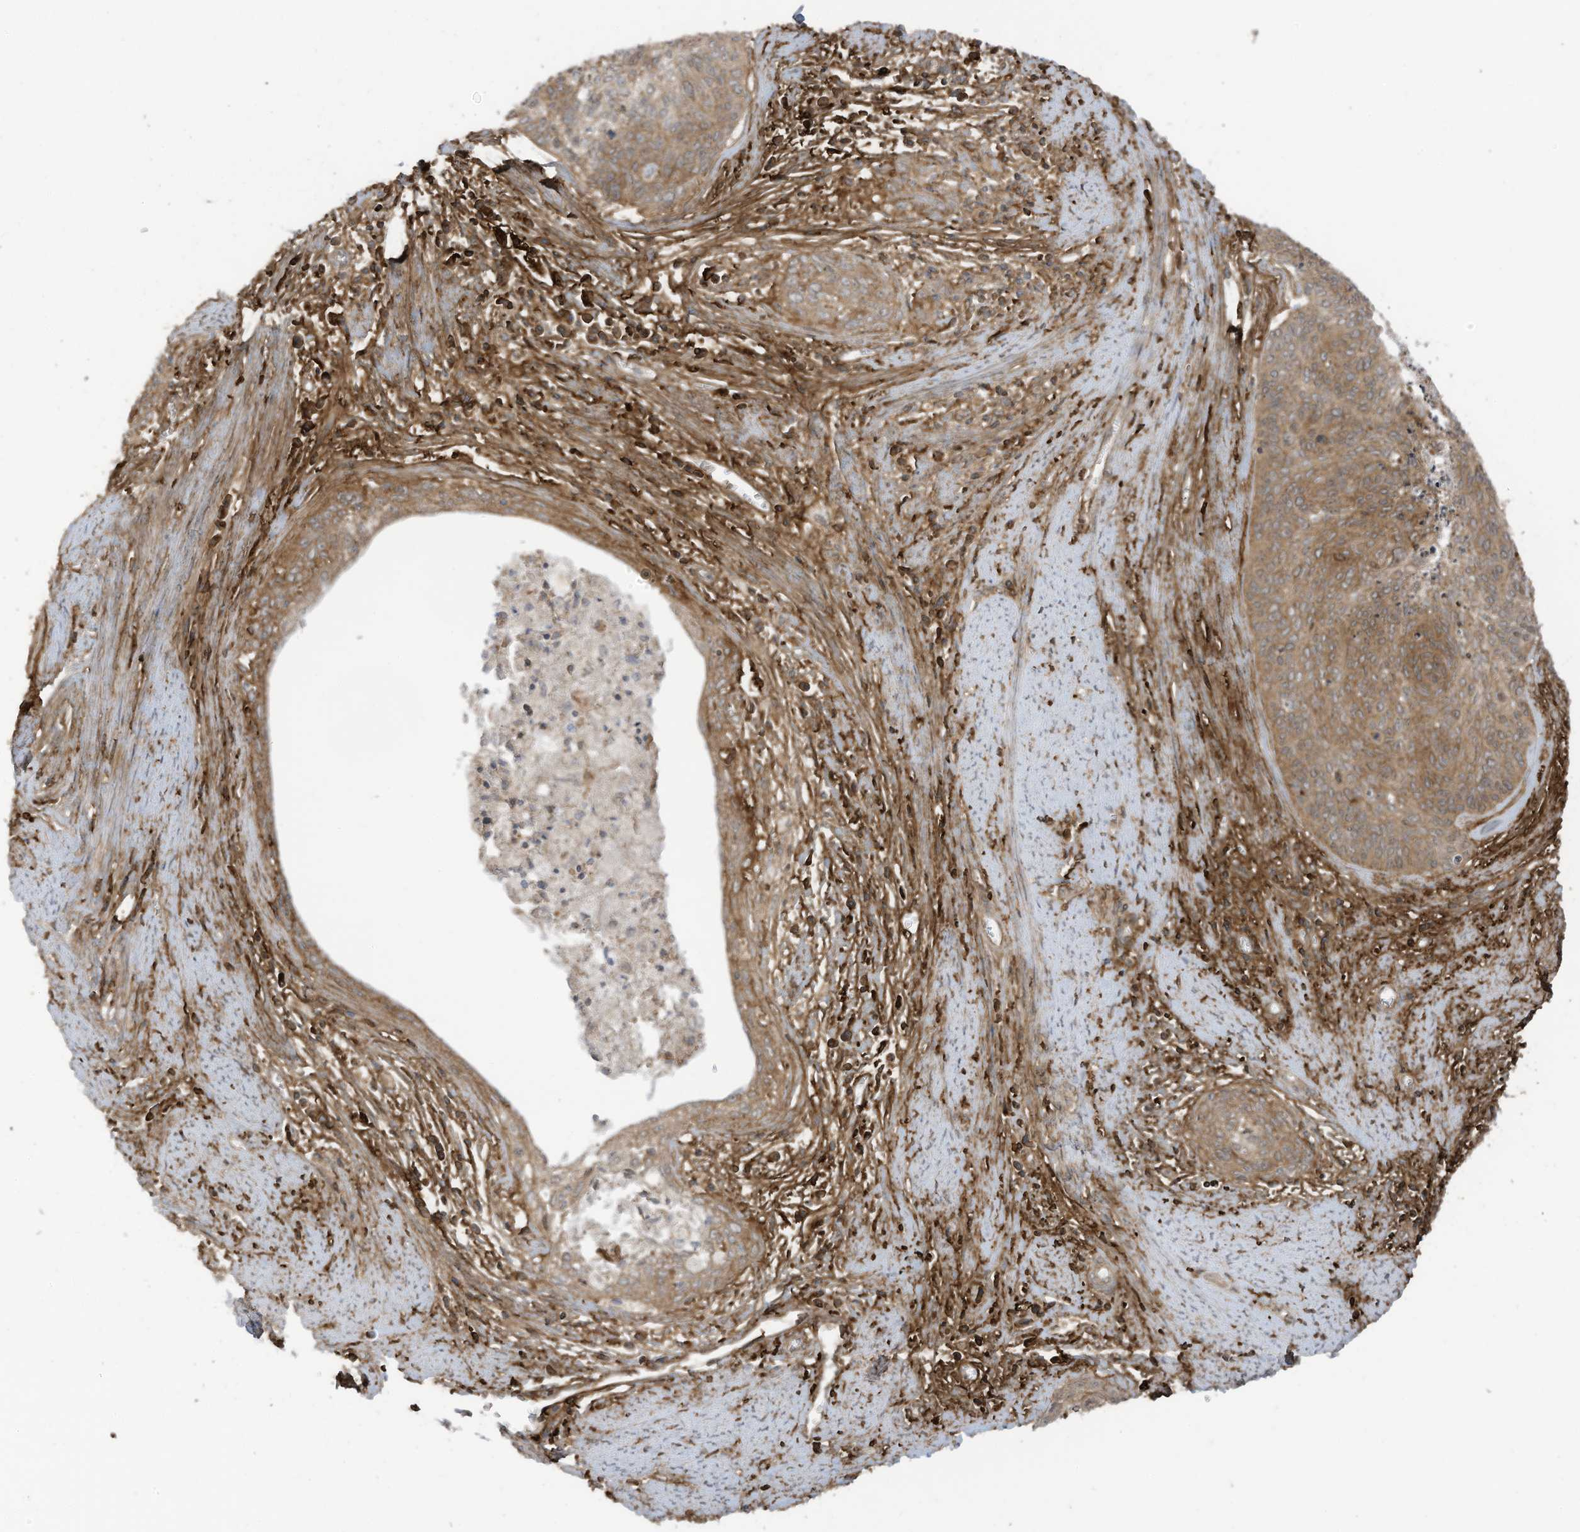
{"staining": {"intensity": "moderate", "quantity": ">75%", "location": "cytoplasmic/membranous"}, "tissue": "cervical cancer", "cell_type": "Tumor cells", "image_type": "cancer", "snomed": [{"axis": "morphology", "description": "Squamous cell carcinoma, NOS"}, {"axis": "topography", "description": "Cervix"}], "caption": "This micrograph demonstrates cervical cancer (squamous cell carcinoma) stained with IHC to label a protein in brown. The cytoplasmic/membranous of tumor cells show moderate positivity for the protein. Nuclei are counter-stained blue.", "gene": "REPS1", "patient": {"sex": "female", "age": 55}}